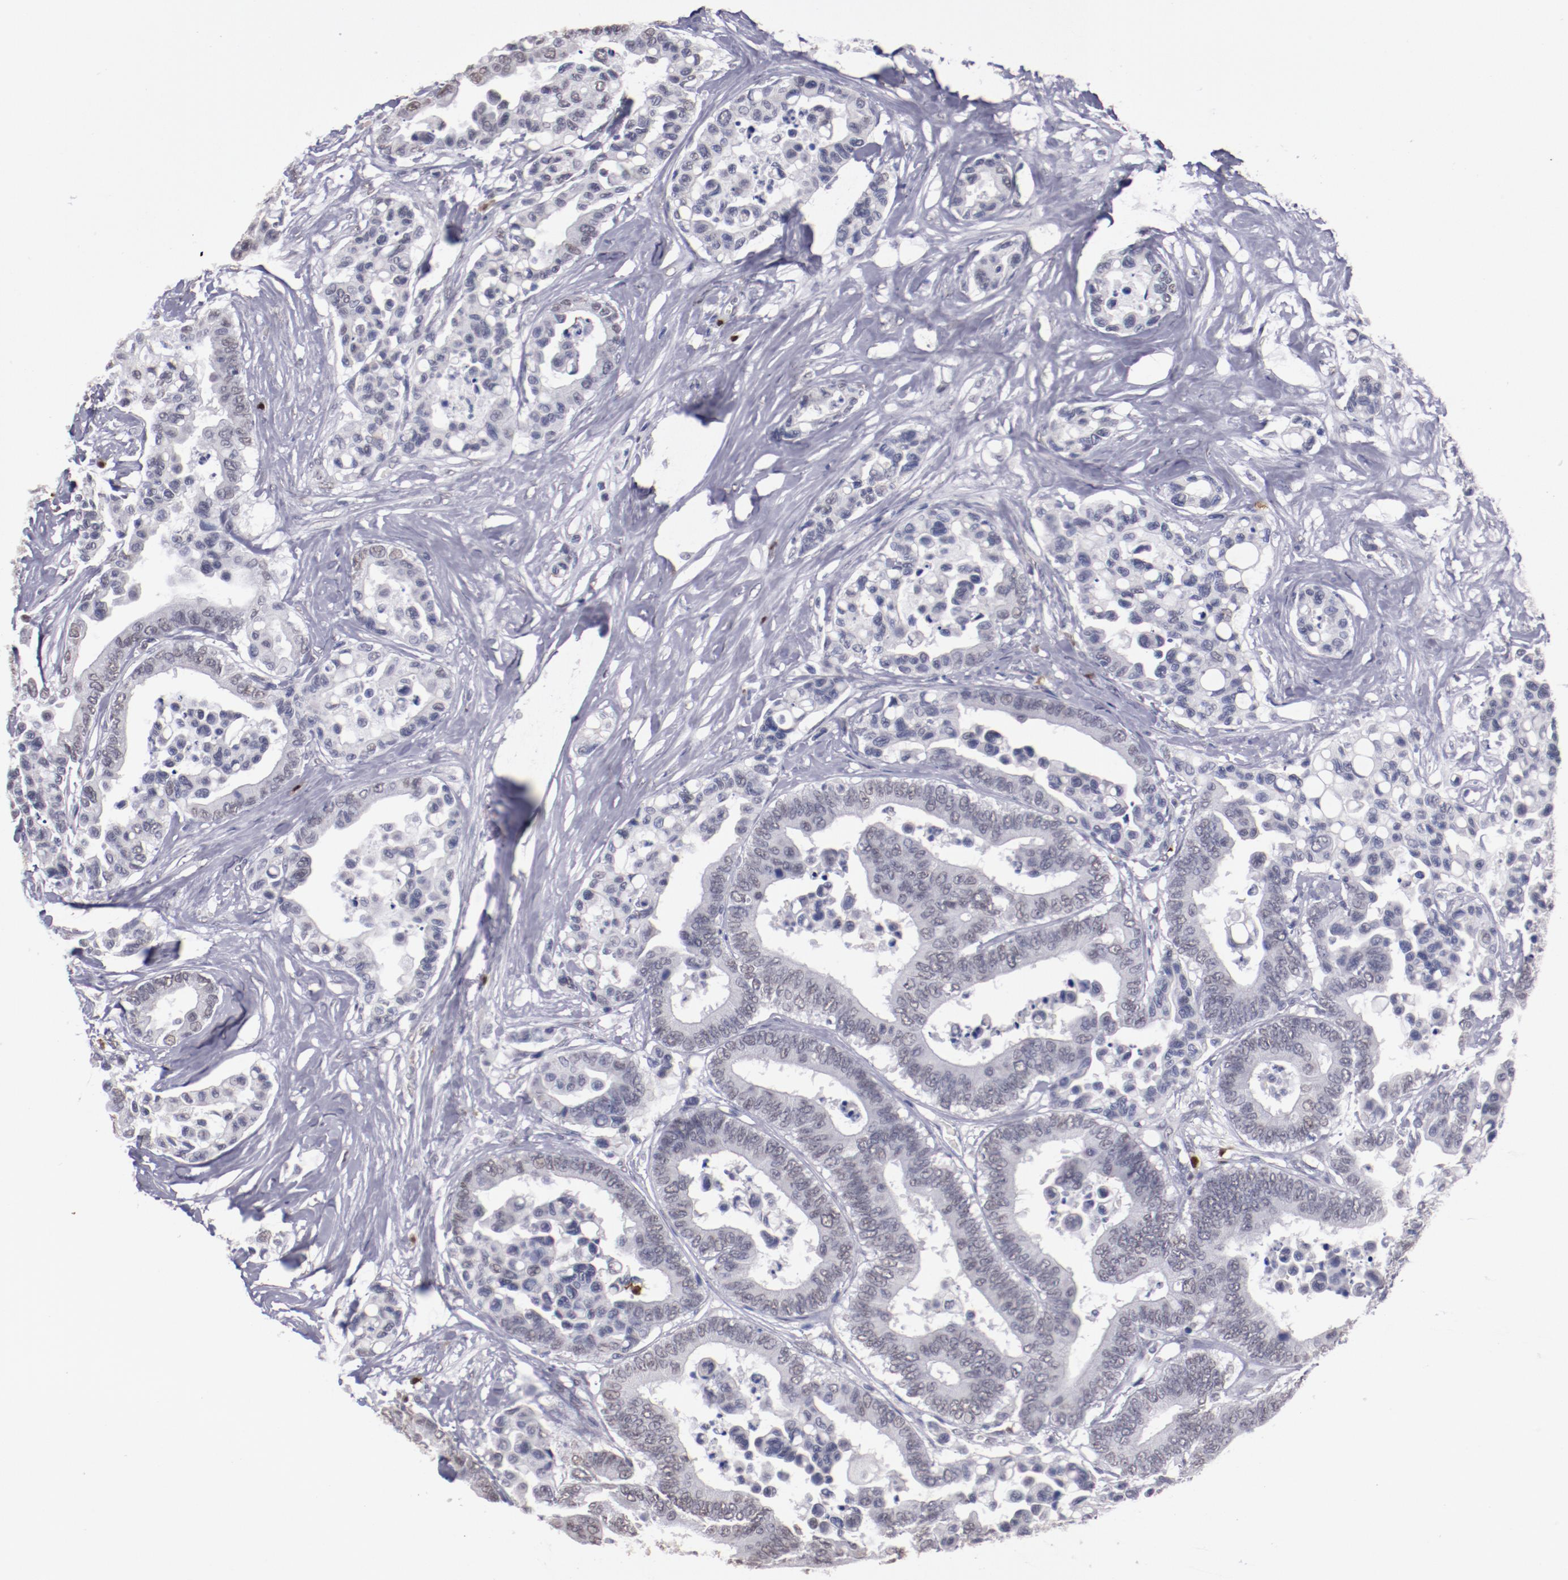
{"staining": {"intensity": "weak", "quantity": "<25%", "location": "nuclear"}, "tissue": "colorectal cancer", "cell_type": "Tumor cells", "image_type": "cancer", "snomed": [{"axis": "morphology", "description": "Adenocarcinoma, NOS"}, {"axis": "topography", "description": "Colon"}], "caption": "Immunohistochemistry (IHC) photomicrograph of colorectal cancer stained for a protein (brown), which reveals no expression in tumor cells. The staining was performed using DAB to visualize the protein expression in brown, while the nuclei were stained in blue with hematoxylin (Magnification: 20x).", "gene": "IRF4", "patient": {"sex": "male", "age": 82}}